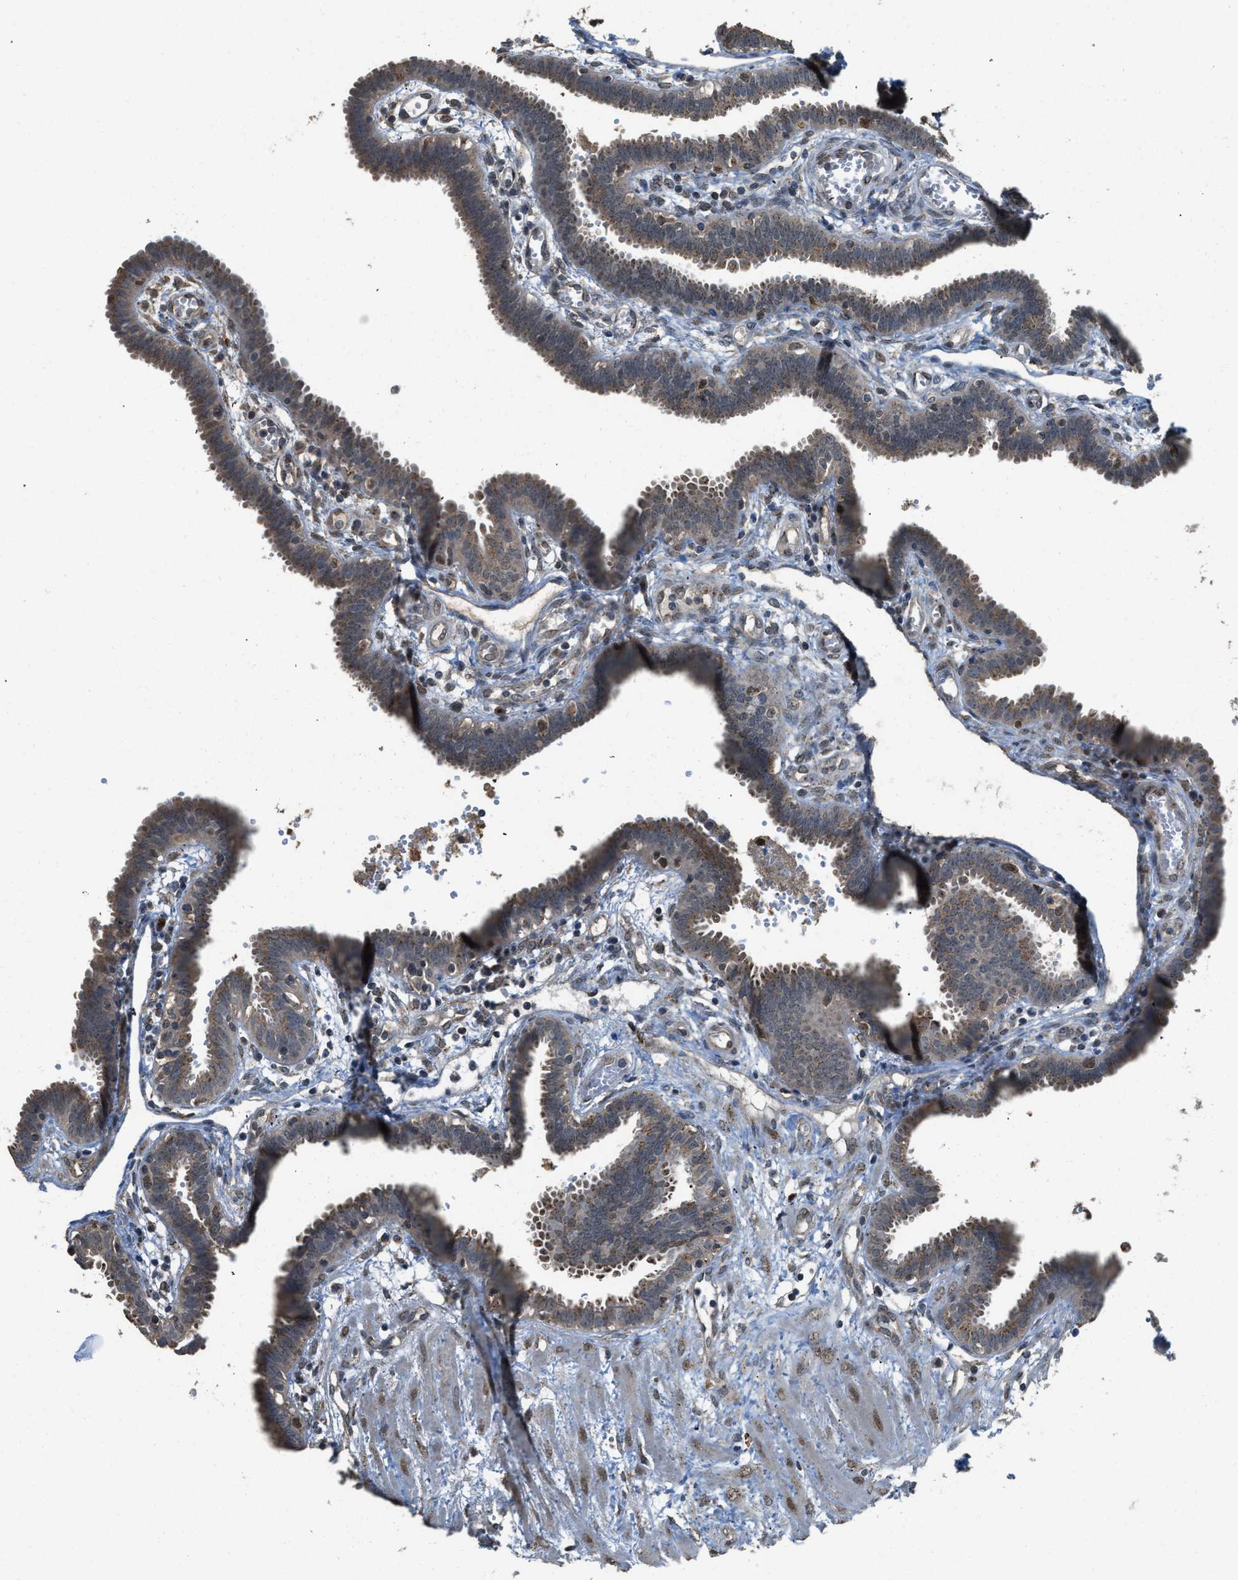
{"staining": {"intensity": "moderate", "quantity": ">75%", "location": "cytoplasmic/membranous"}, "tissue": "fallopian tube", "cell_type": "Glandular cells", "image_type": "normal", "snomed": [{"axis": "morphology", "description": "Normal tissue, NOS"}, {"axis": "topography", "description": "Fallopian tube"}, {"axis": "topography", "description": "Placenta"}], "caption": "Immunohistochemical staining of unremarkable fallopian tube reveals moderate cytoplasmic/membranous protein expression in approximately >75% of glandular cells.", "gene": "IPO7", "patient": {"sex": "female", "age": 32}}